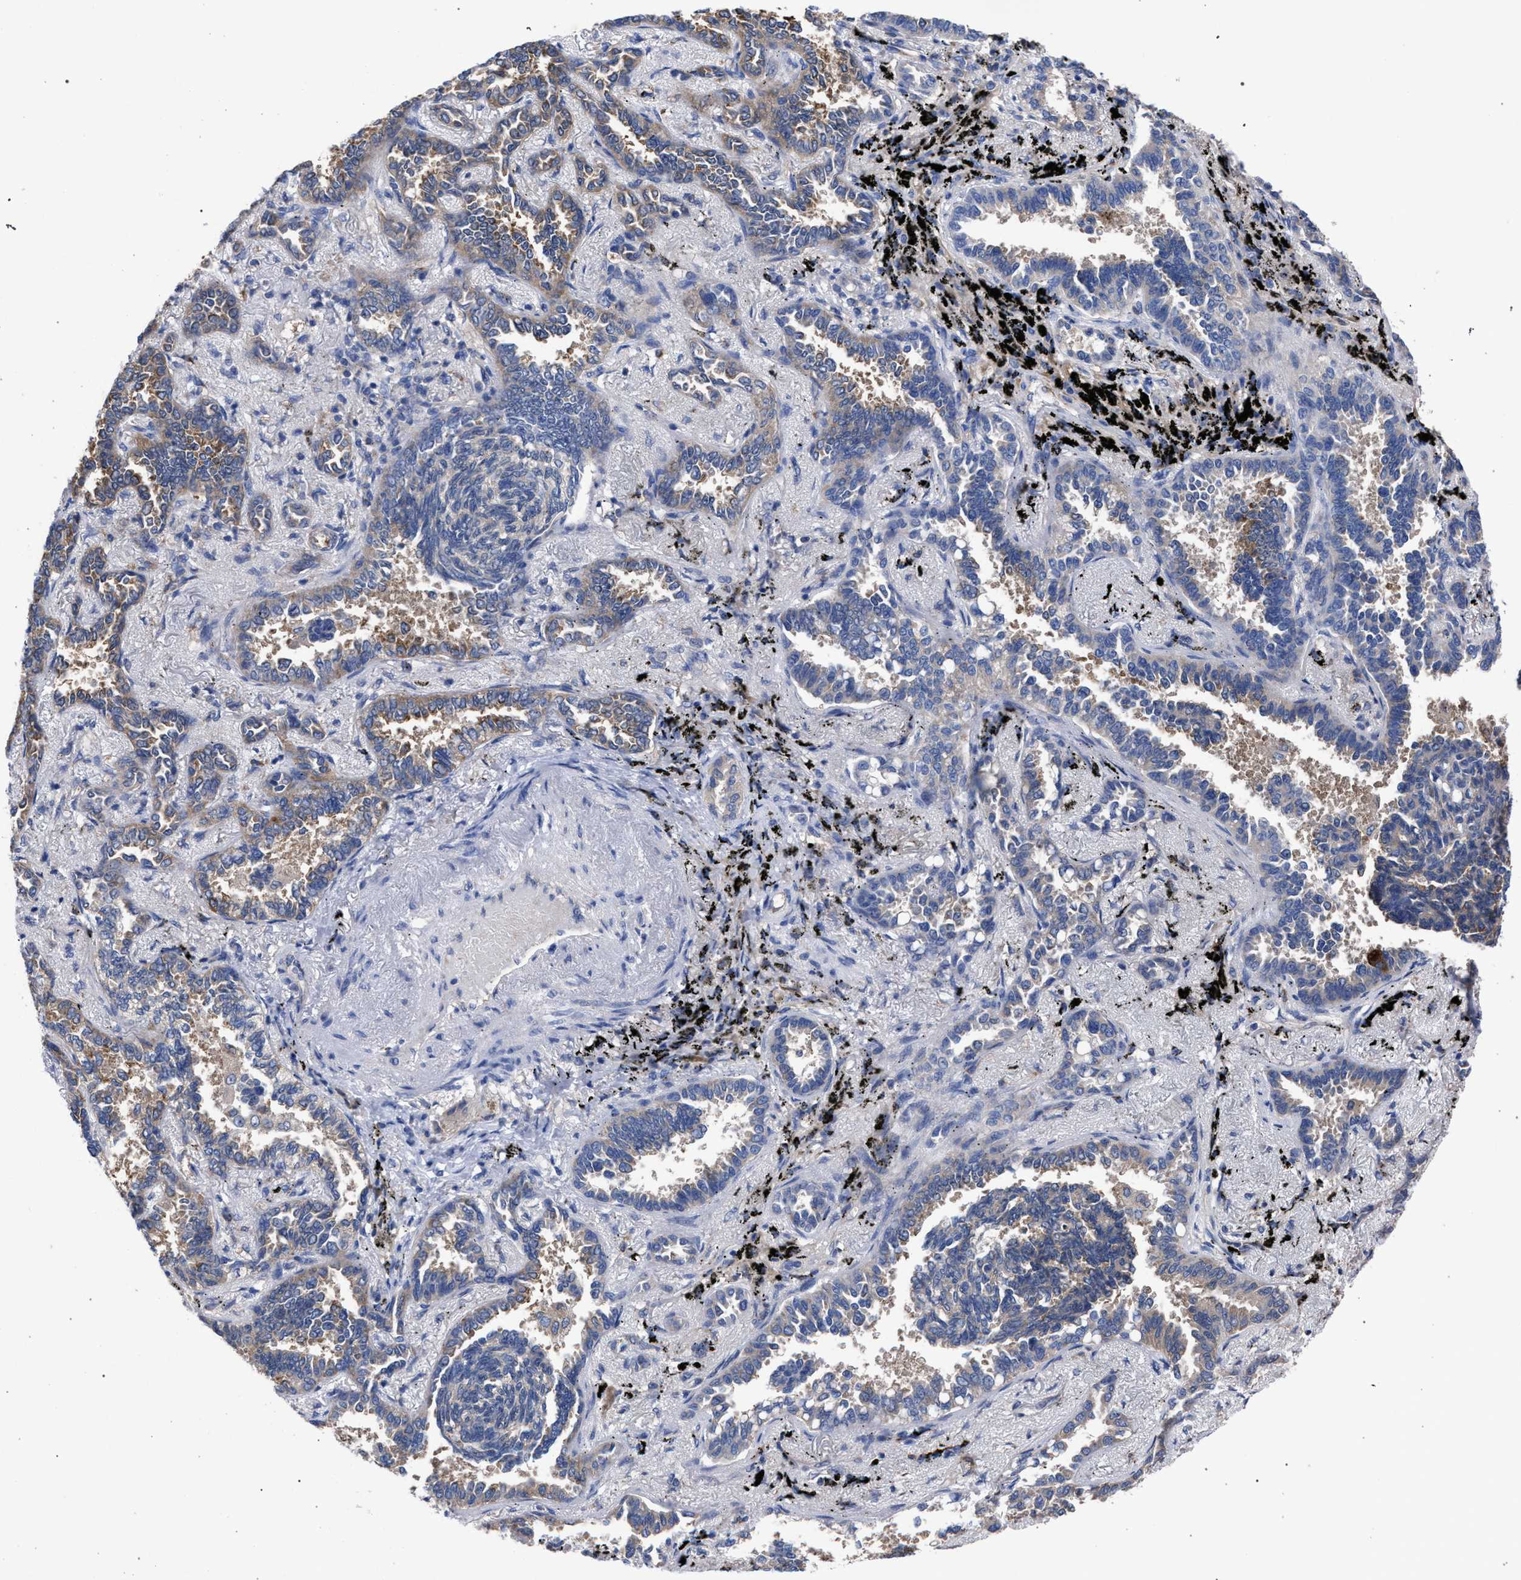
{"staining": {"intensity": "negative", "quantity": "none", "location": "none"}, "tissue": "lung cancer", "cell_type": "Tumor cells", "image_type": "cancer", "snomed": [{"axis": "morphology", "description": "Adenocarcinoma, NOS"}, {"axis": "topography", "description": "Lung"}], "caption": "Immunohistochemical staining of adenocarcinoma (lung) exhibits no significant expression in tumor cells.", "gene": "GMPR", "patient": {"sex": "male", "age": 59}}